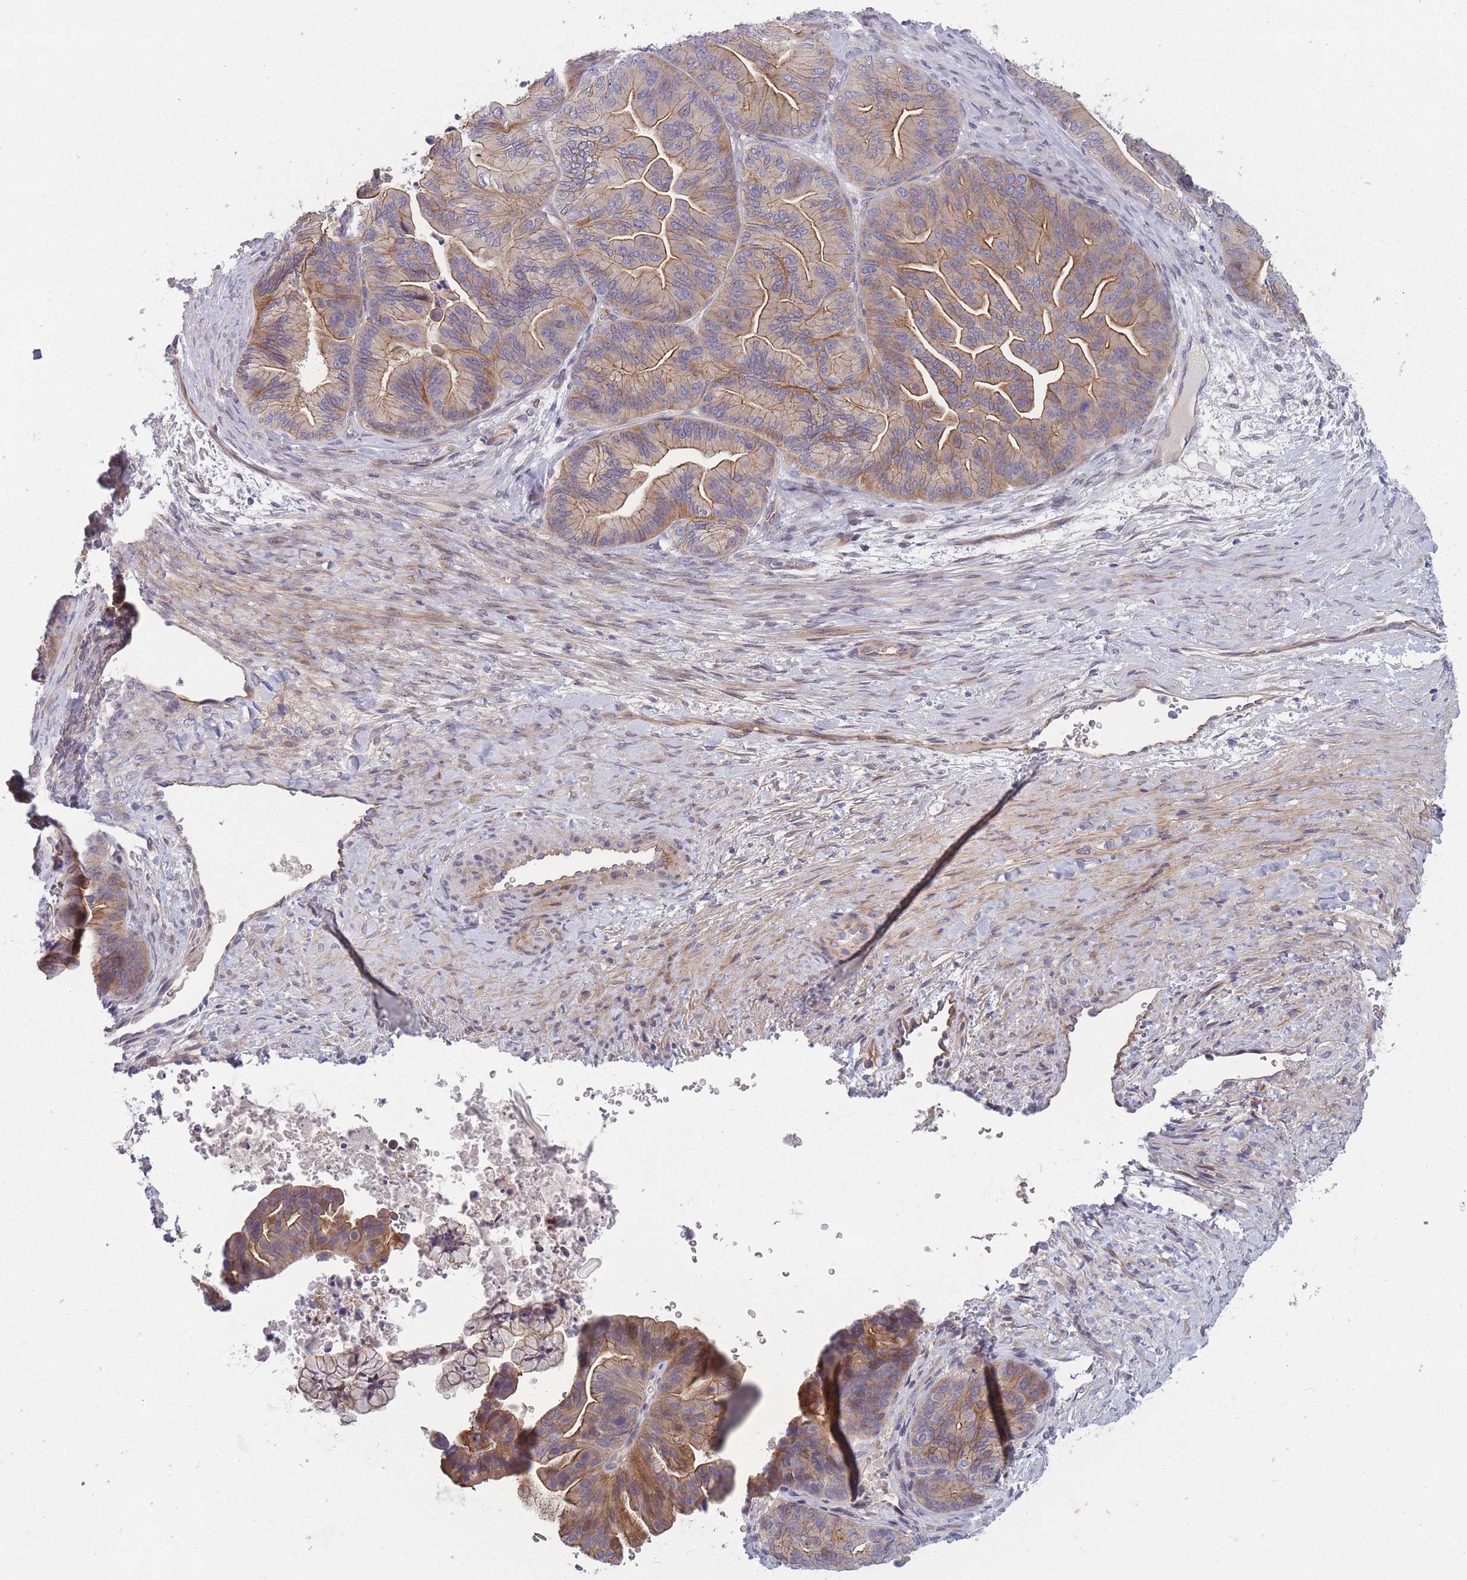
{"staining": {"intensity": "moderate", "quantity": ">75%", "location": "cytoplasmic/membranous"}, "tissue": "ovarian cancer", "cell_type": "Tumor cells", "image_type": "cancer", "snomed": [{"axis": "morphology", "description": "Cystadenocarcinoma, mucinous, NOS"}, {"axis": "topography", "description": "Ovary"}], "caption": "There is medium levels of moderate cytoplasmic/membranous expression in tumor cells of ovarian cancer, as demonstrated by immunohistochemical staining (brown color).", "gene": "FAM83F", "patient": {"sex": "female", "age": 67}}